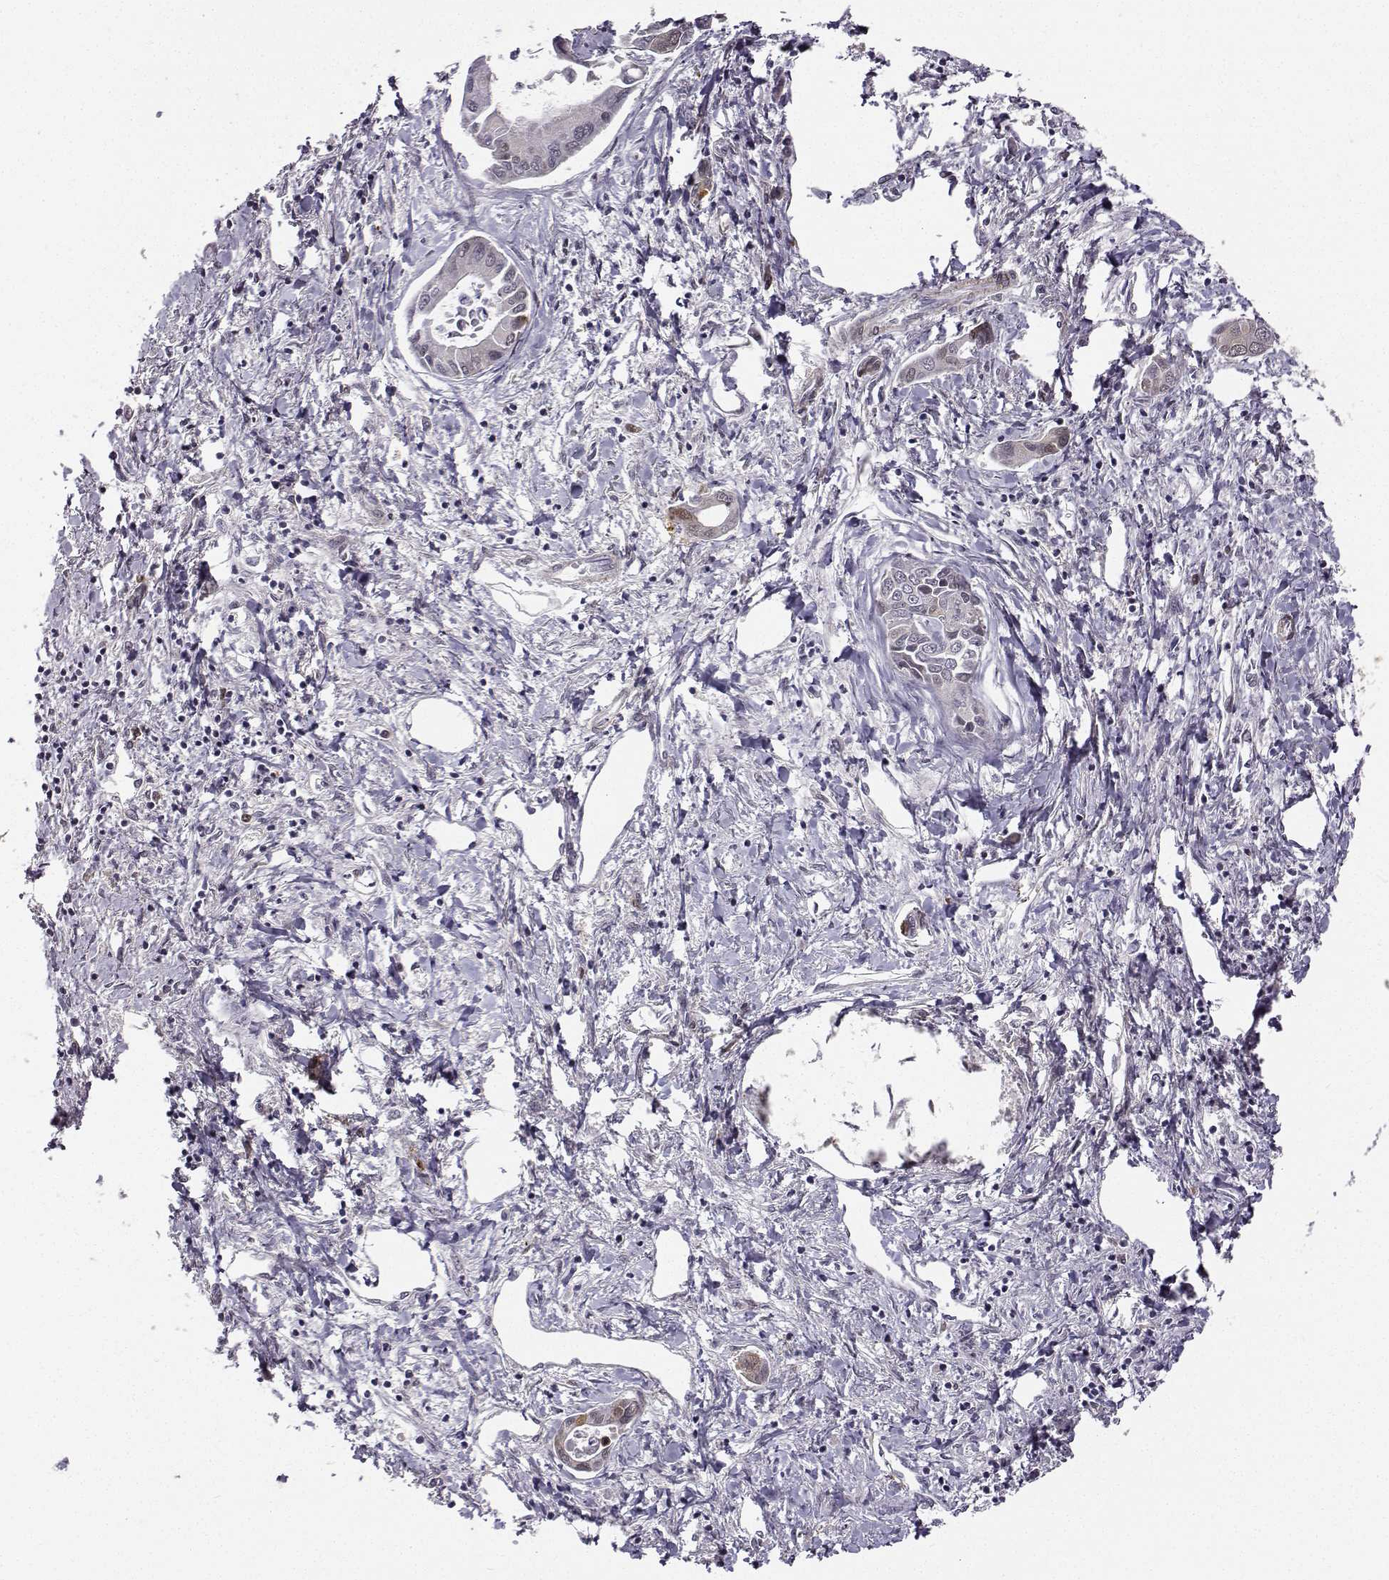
{"staining": {"intensity": "weak", "quantity": "<25%", "location": "cytoplasmic/membranous"}, "tissue": "liver cancer", "cell_type": "Tumor cells", "image_type": "cancer", "snomed": [{"axis": "morphology", "description": "Cholangiocarcinoma"}, {"axis": "topography", "description": "Liver"}], "caption": "IHC micrograph of neoplastic tissue: human liver cancer (cholangiocarcinoma) stained with DAB (3,3'-diaminobenzidine) exhibits no significant protein expression in tumor cells.", "gene": "PHGDH", "patient": {"sex": "male", "age": 66}}